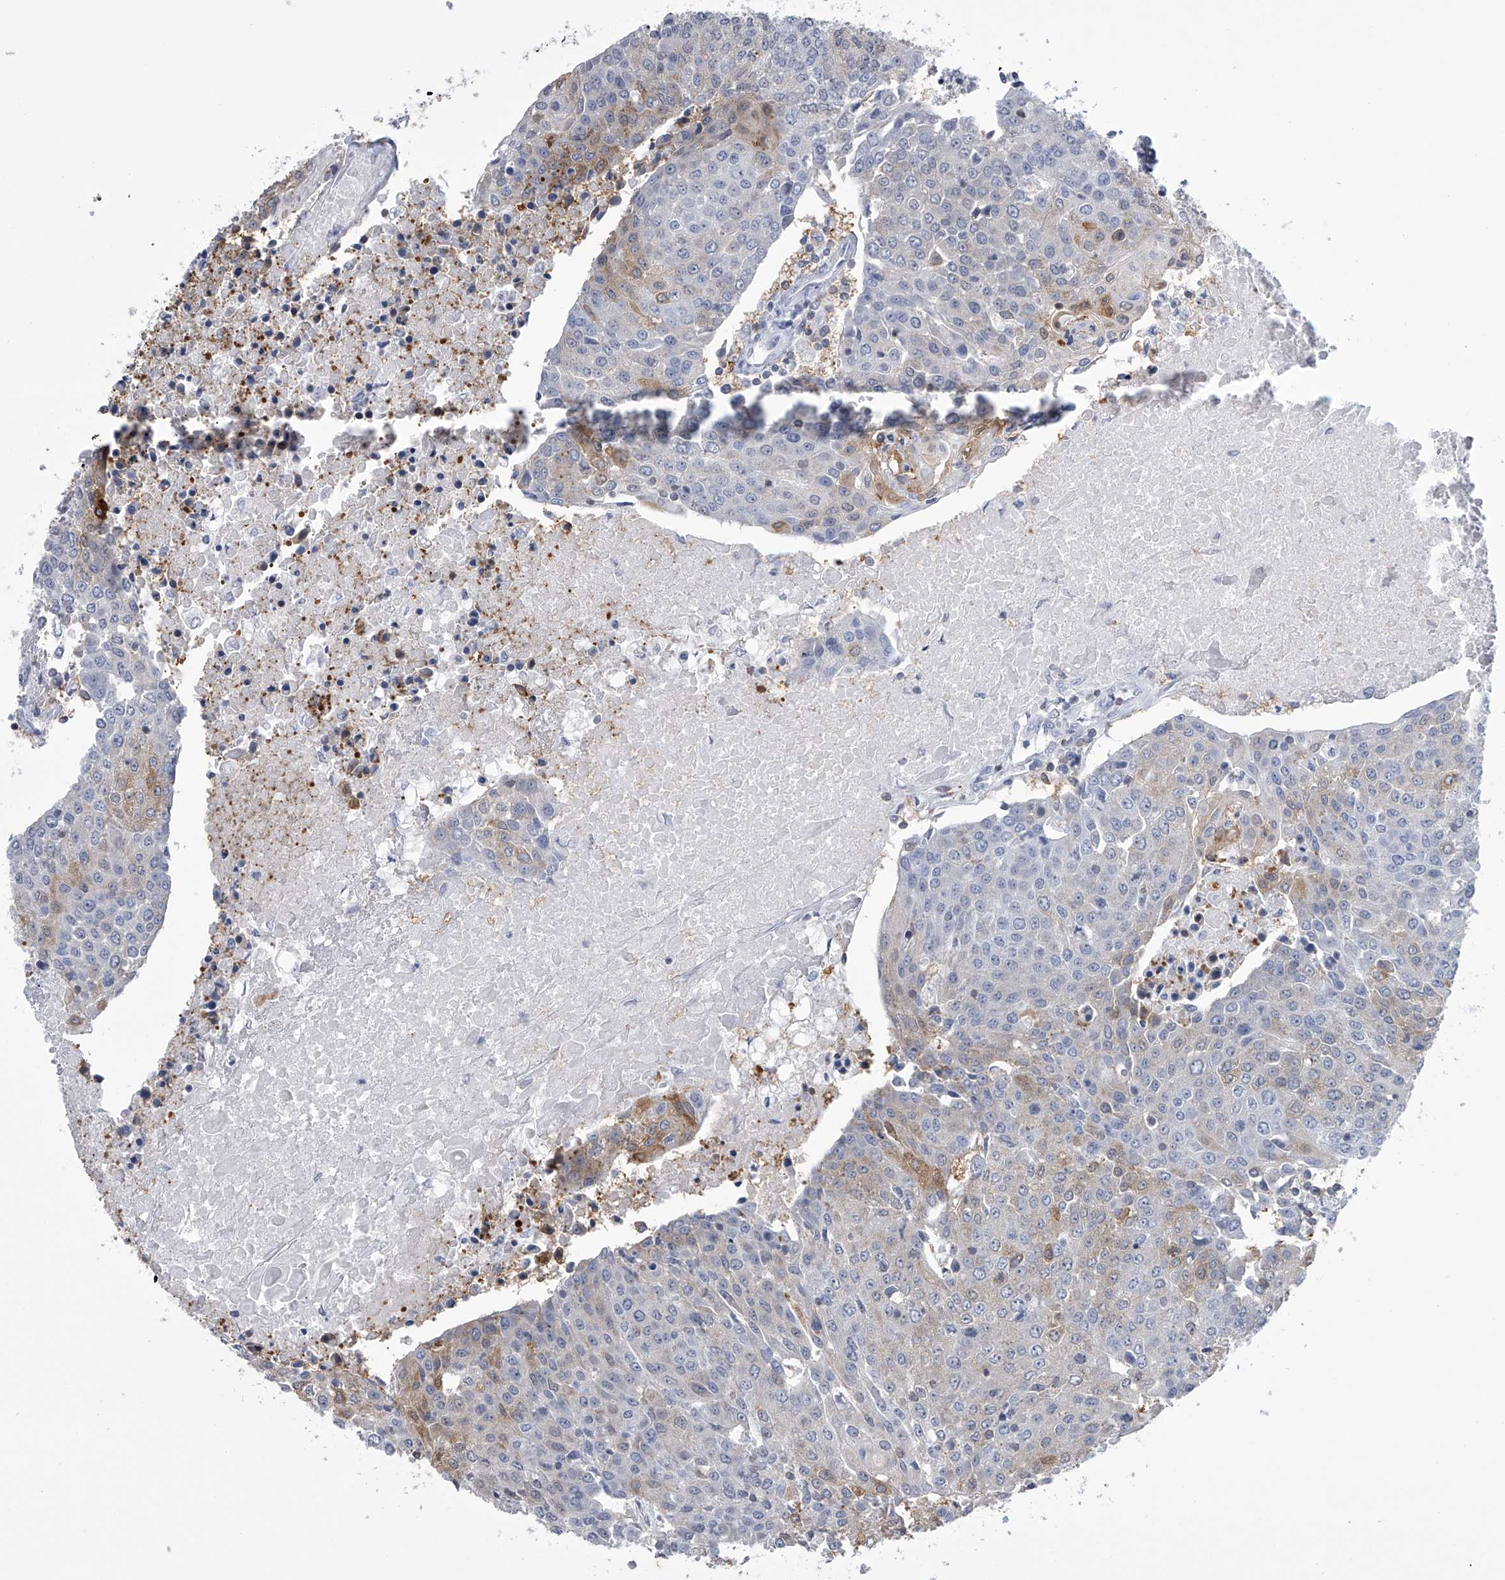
{"staining": {"intensity": "weak", "quantity": "<25%", "location": "cytoplasmic/membranous"}, "tissue": "urothelial cancer", "cell_type": "Tumor cells", "image_type": "cancer", "snomed": [{"axis": "morphology", "description": "Urothelial carcinoma, High grade"}, {"axis": "topography", "description": "Urinary bladder"}], "caption": "Tumor cells show no significant expression in urothelial cancer. (Brightfield microscopy of DAB (3,3'-diaminobenzidine) immunohistochemistry at high magnification).", "gene": "TASP1", "patient": {"sex": "female", "age": 85}}